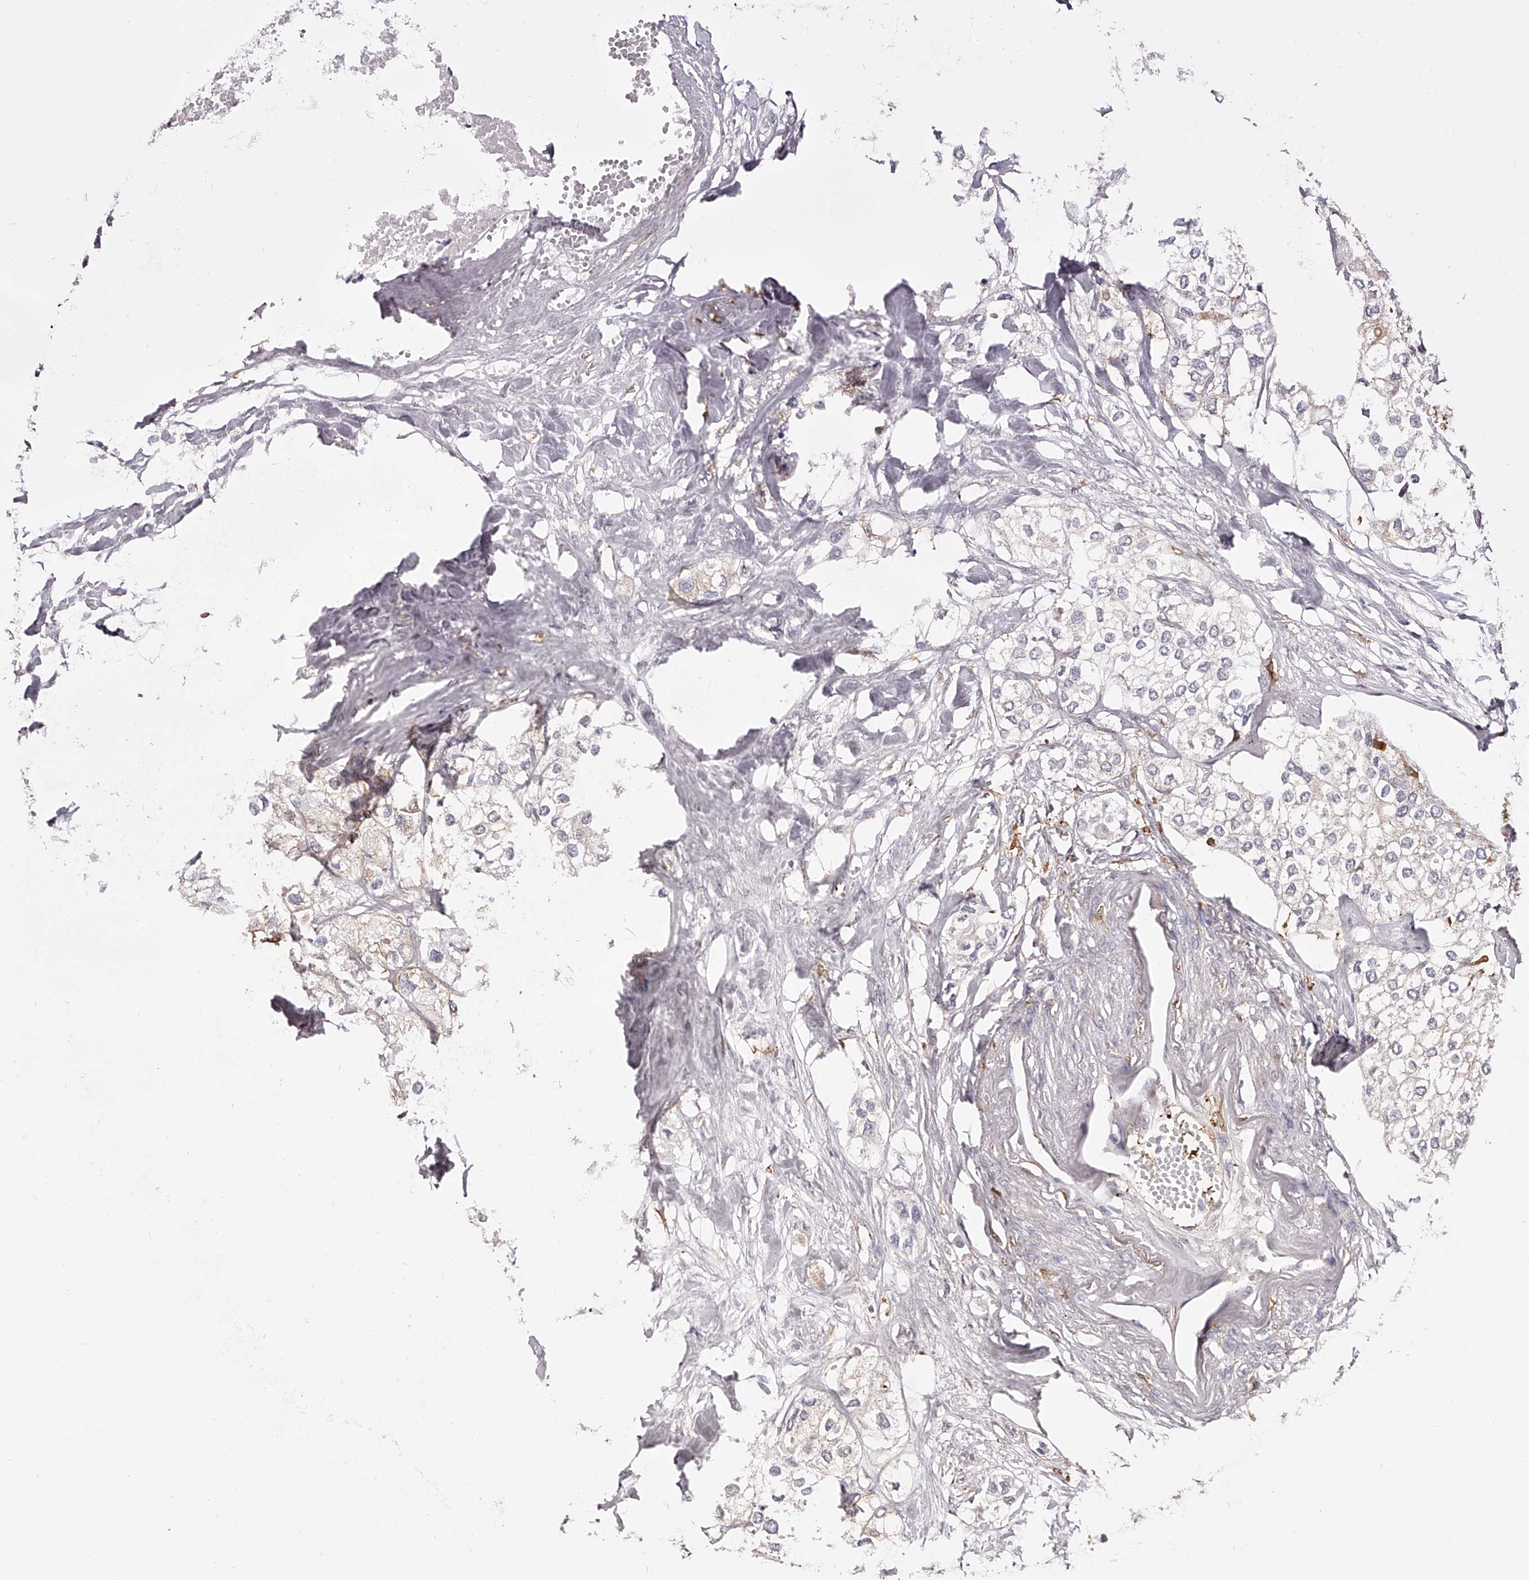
{"staining": {"intensity": "negative", "quantity": "none", "location": "none"}, "tissue": "urothelial cancer", "cell_type": "Tumor cells", "image_type": "cancer", "snomed": [{"axis": "morphology", "description": "Urothelial carcinoma, High grade"}, {"axis": "topography", "description": "Urinary bladder"}], "caption": "This is an immunohistochemistry histopathology image of human urothelial cancer. There is no positivity in tumor cells.", "gene": "LAP3", "patient": {"sex": "male", "age": 64}}